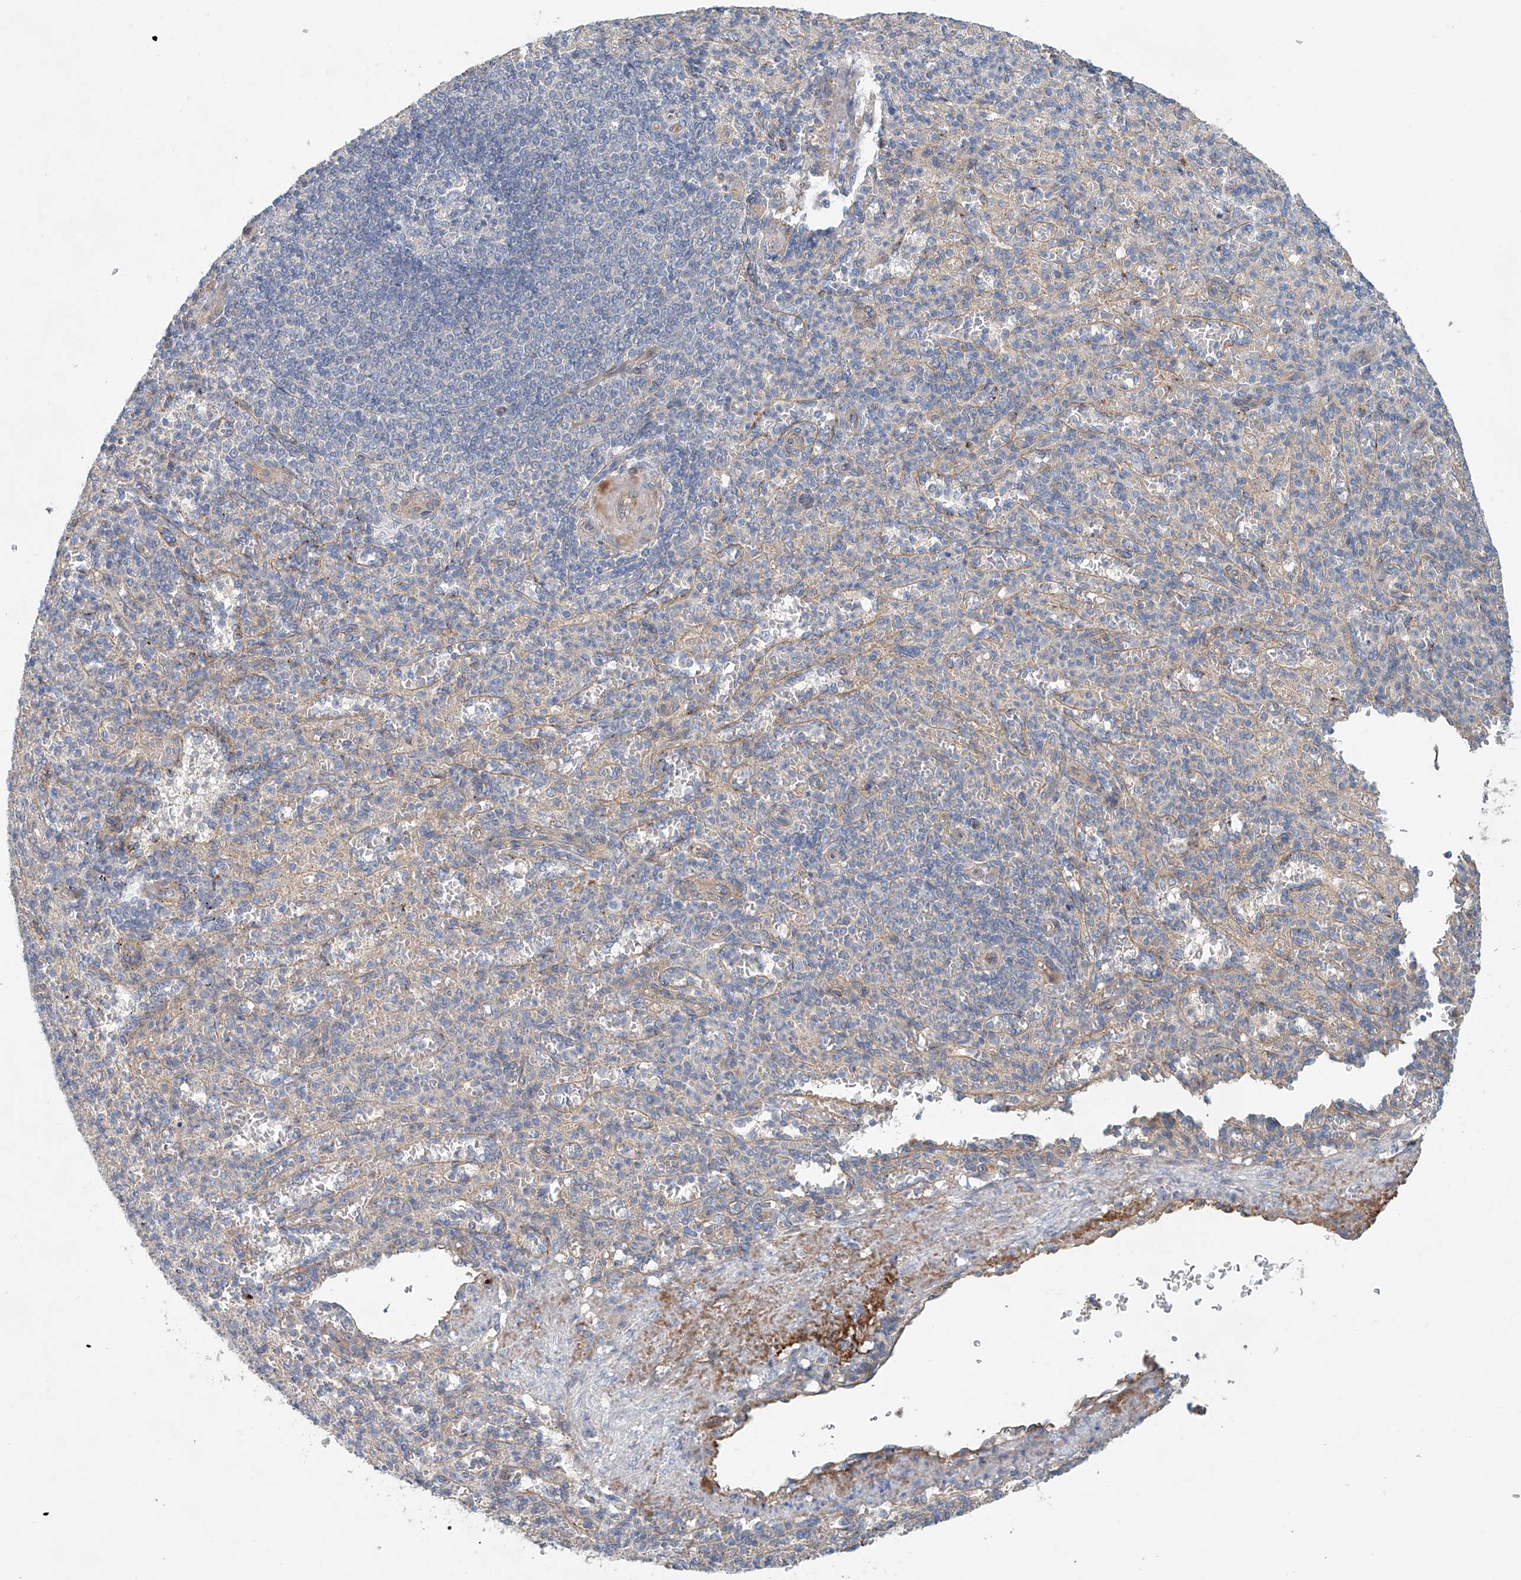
{"staining": {"intensity": "negative", "quantity": "none", "location": "none"}, "tissue": "spleen", "cell_type": "Cells in red pulp", "image_type": "normal", "snomed": [{"axis": "morphology", "description": "Normal tissue, NOS"}, {"axis": "topography", "description": "Spleen"}], "caption": "This is an immunohistochemistry image of unremarkable human spleen. There is no staining in cells in red pulp.", "gene": "FRYL", "patient": {"sex": "female", "age": 74}}